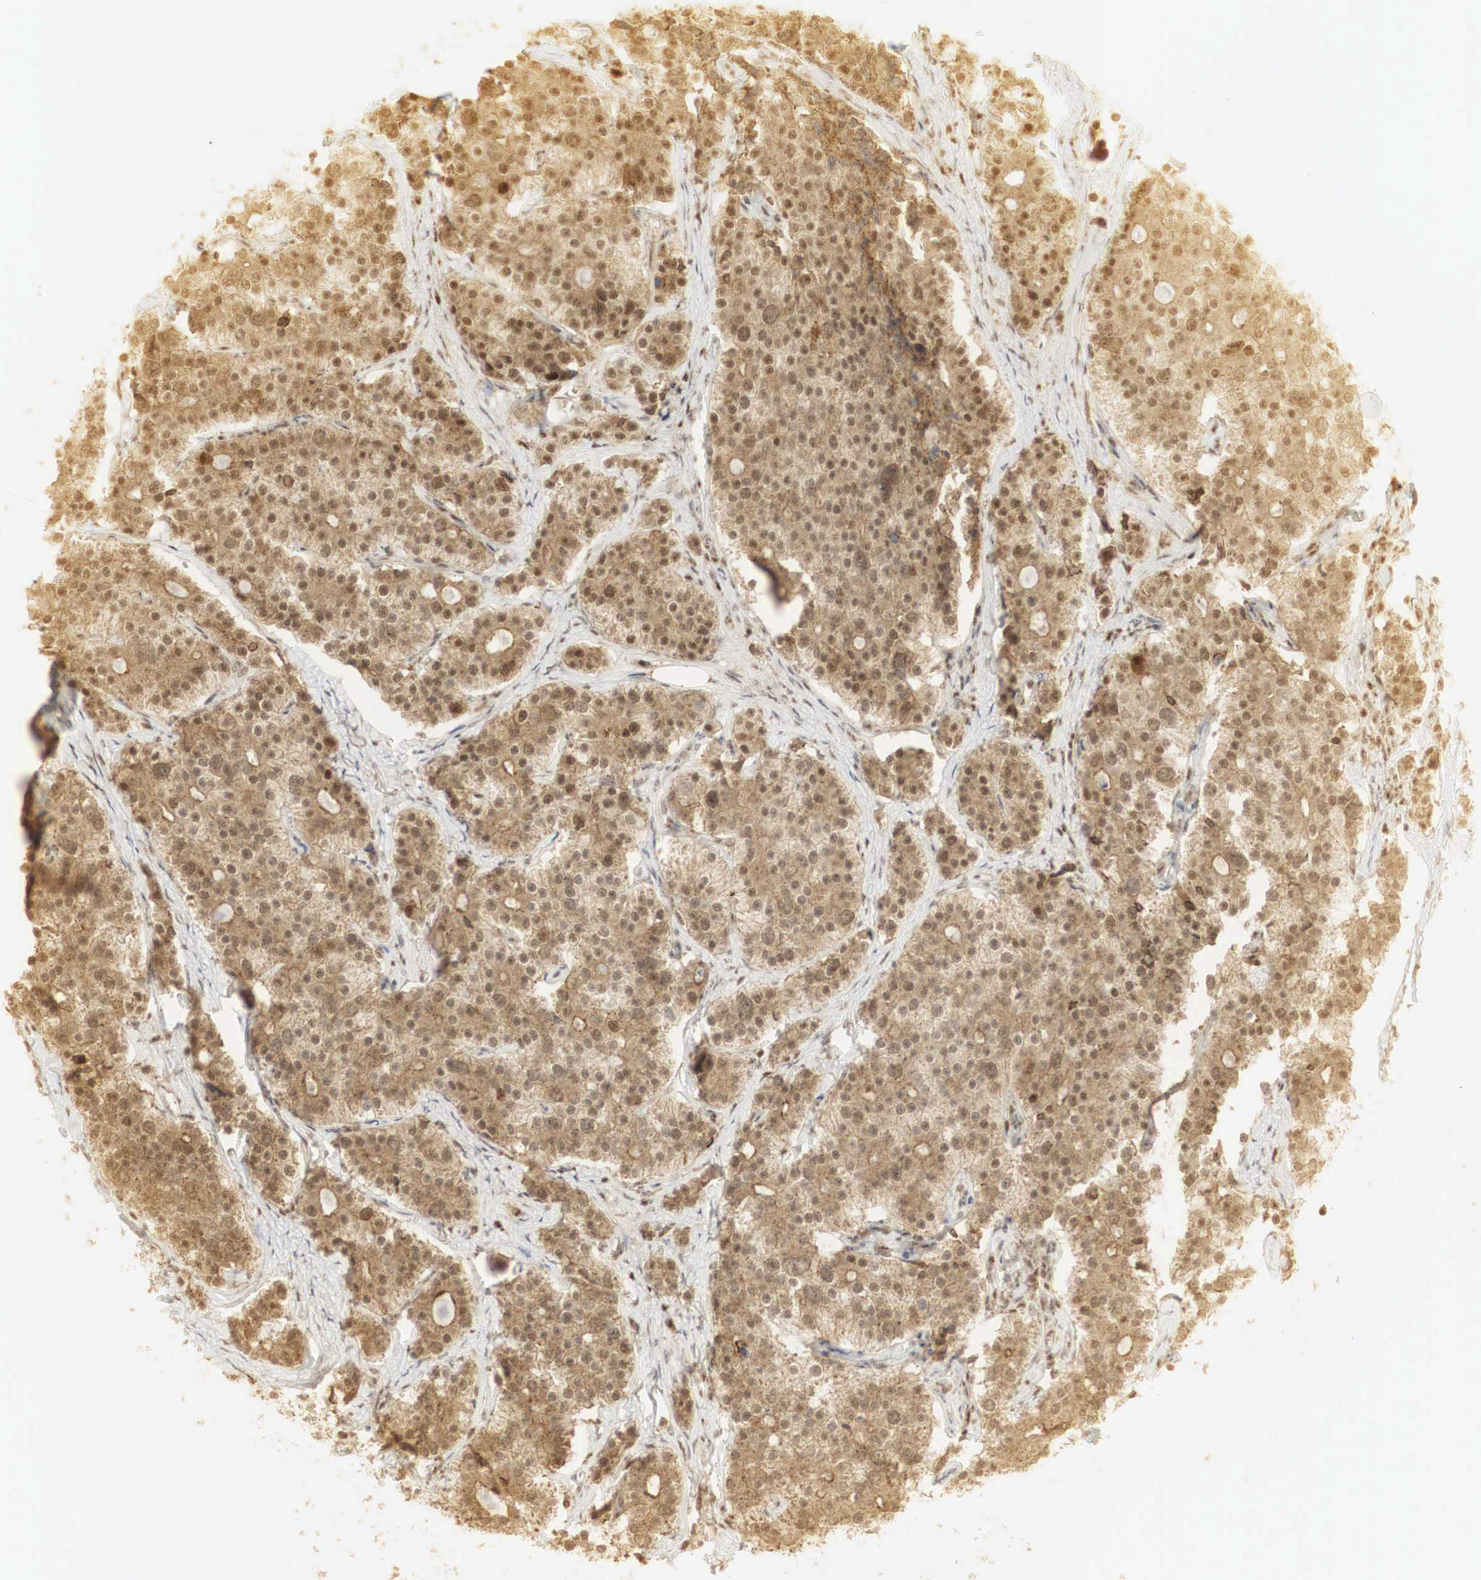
{"staining": {"intensity": "moderate", "quantity": ">75%", "location": "cytoplasmic/membranous,nuclear"}, "tissue": "carcinoid", "cell_type": "Tumor cells", "image_type": "cancer", "snomed": [{"axis": "morphology", "description": "Carcinoid, malignant, NOS"}, {"axis": "topography", "description": "Small intestine"}], "caption": "Malignant carcinoid stained for a protein displays moderate cytoplasmic/membranous and nuclear positivity in tumor cells.", "gene": "RNF113A", "patient": {"sex": "male", "age": 63}}